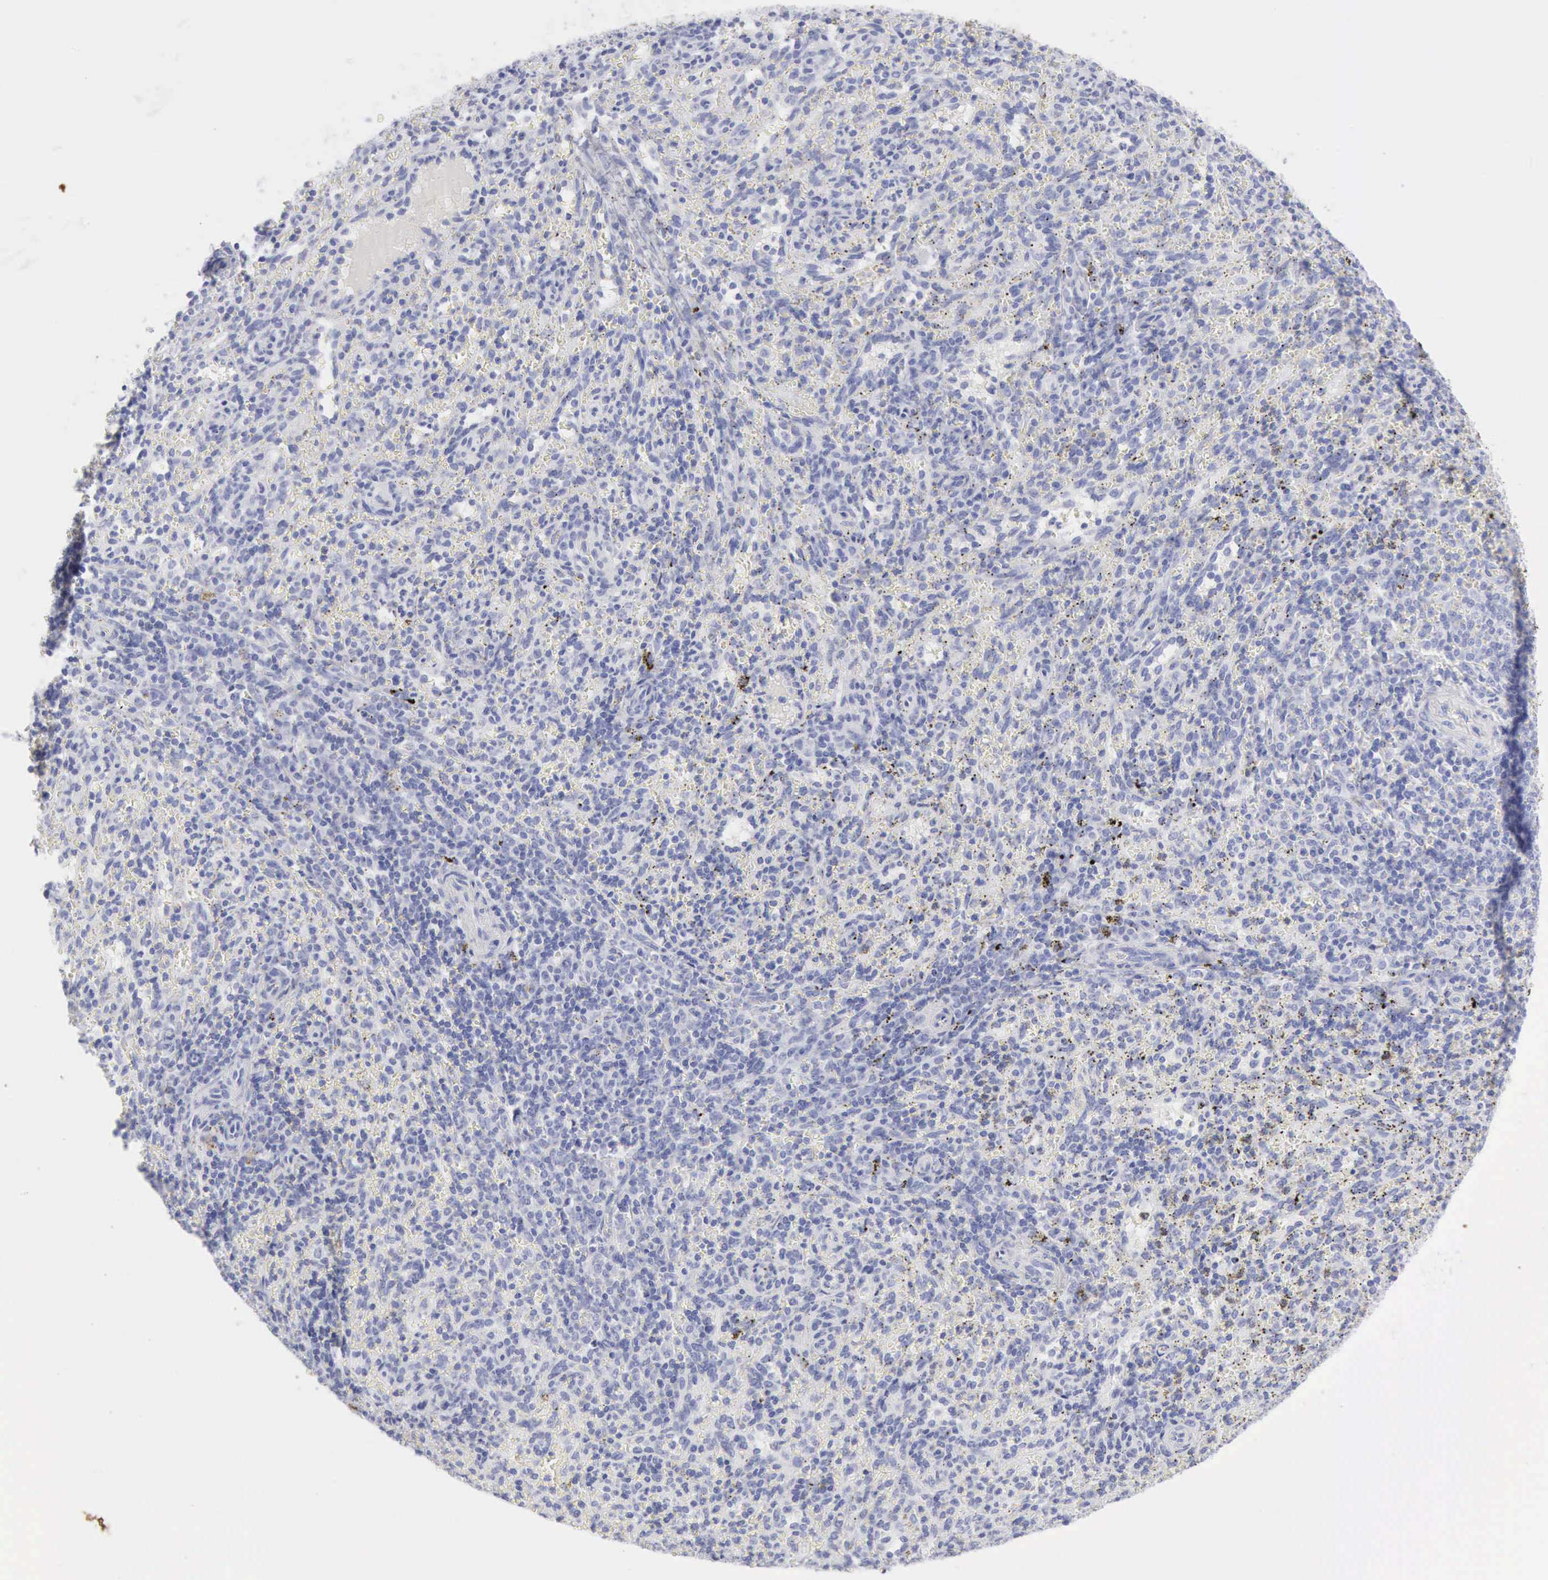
{"staining": {"intensity": "negative", "quantity": "none", "location": "none"}, "tissue": "spleen", "cell_type": "Cells in red pulp", "image_type": "normal", "snomed": [{"axis": "morphology", "description": "Normal tissue, NOS"}, {"axis": "topography", "description": "Spleen"}], "caption": "A photomicrograph of spleen stained for a protein exhibits no brown staining in cells in red pulp.", "gene": "KRT5", "patient": {"sex": "female", "age": 10}}